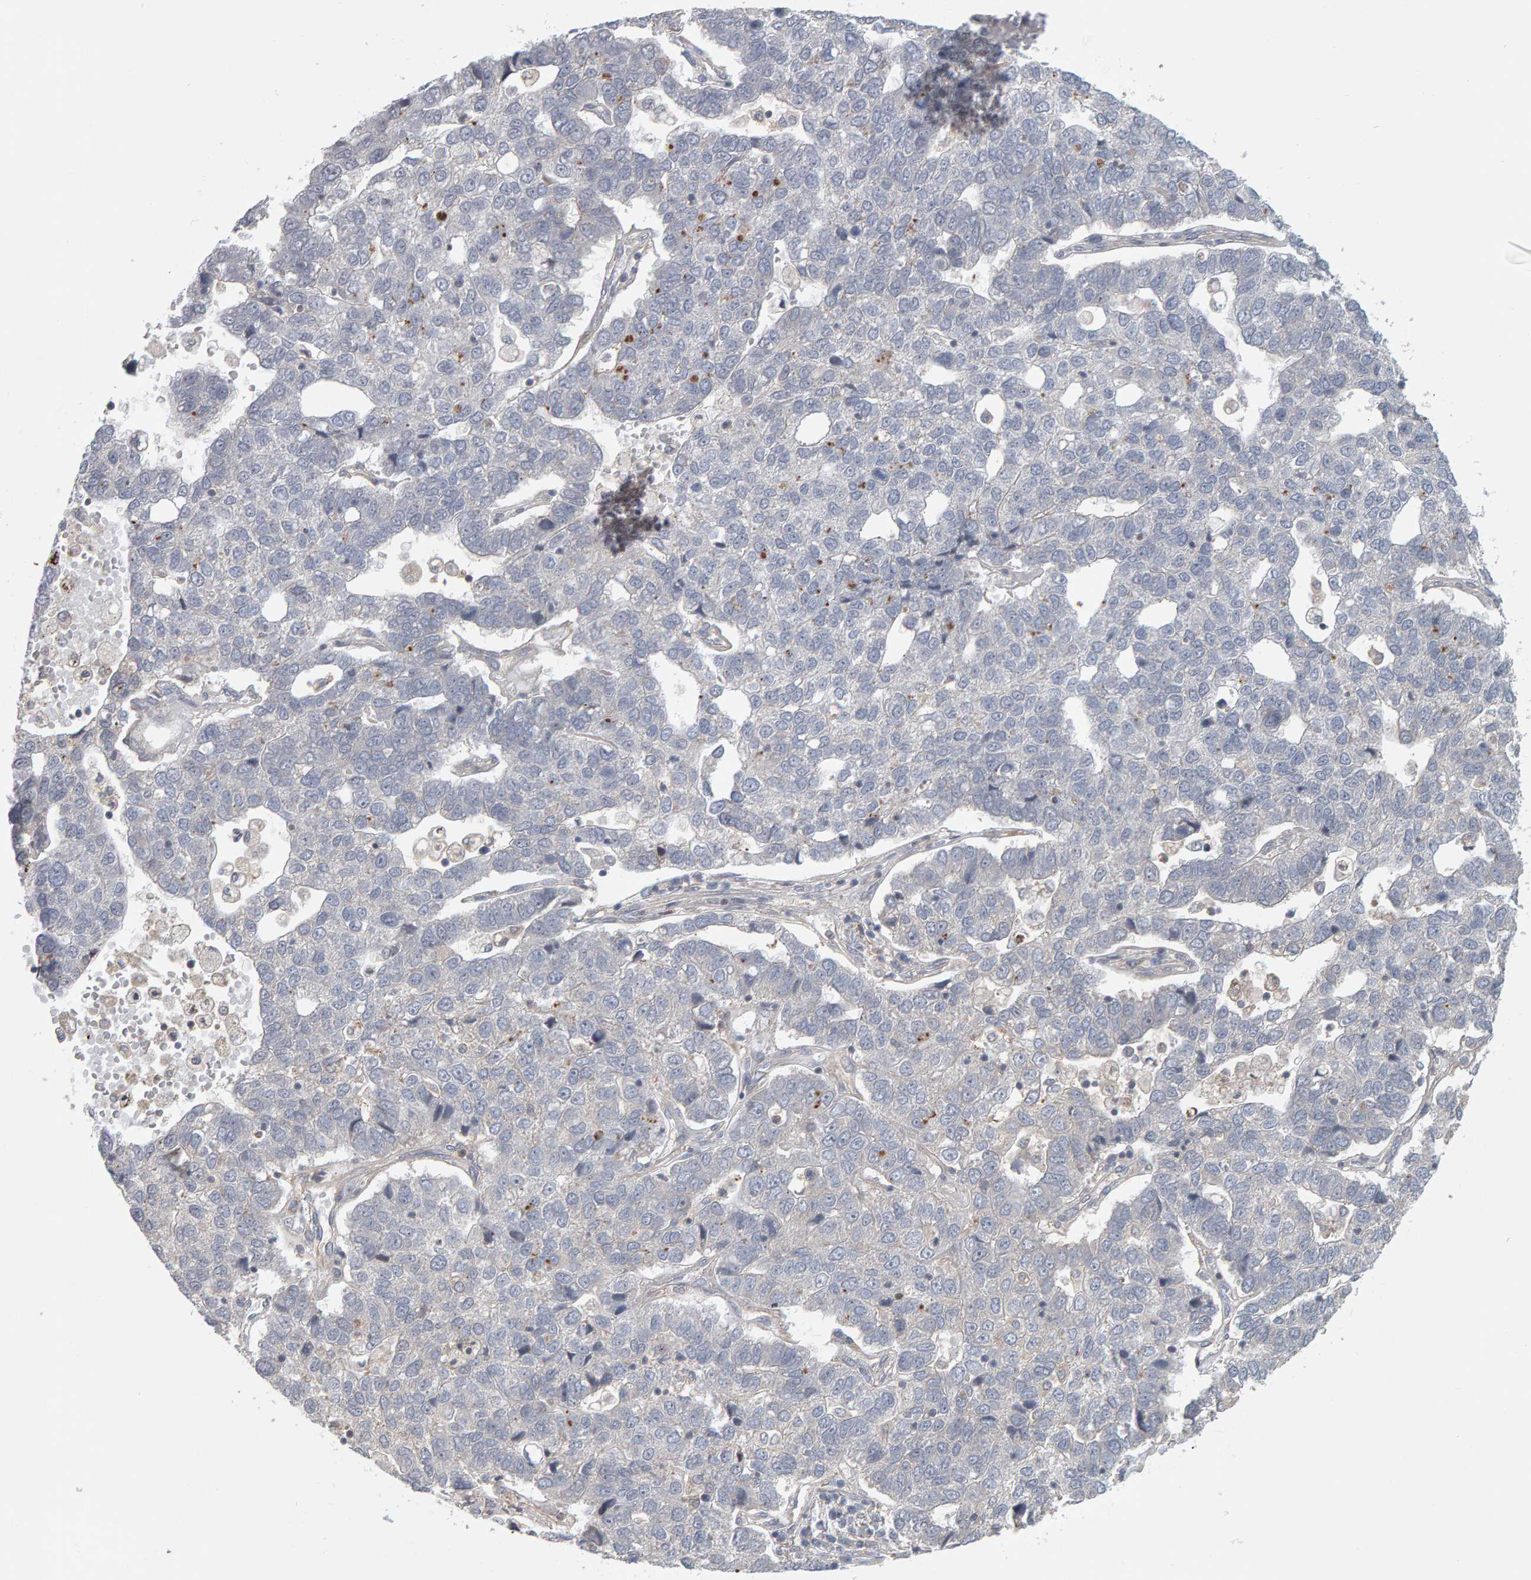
{"staining": {"intensity": "negative", "quantity": "none", "location": "none"}, "tissue": "pancreatic cancer", "cell_type": "Tumor cells", "image_type": "cancer", "snomed": [{"axis": "morphology", "description": "Adenocarcinoma, NOS"}, {"axis": "topography", "description": "Pancreas"}], "caption": "There is no significant positivity in tumor cells of pancreatic cancer.", "gene": "C9orf72", "patient": {"sex": "female", "age": 61}}